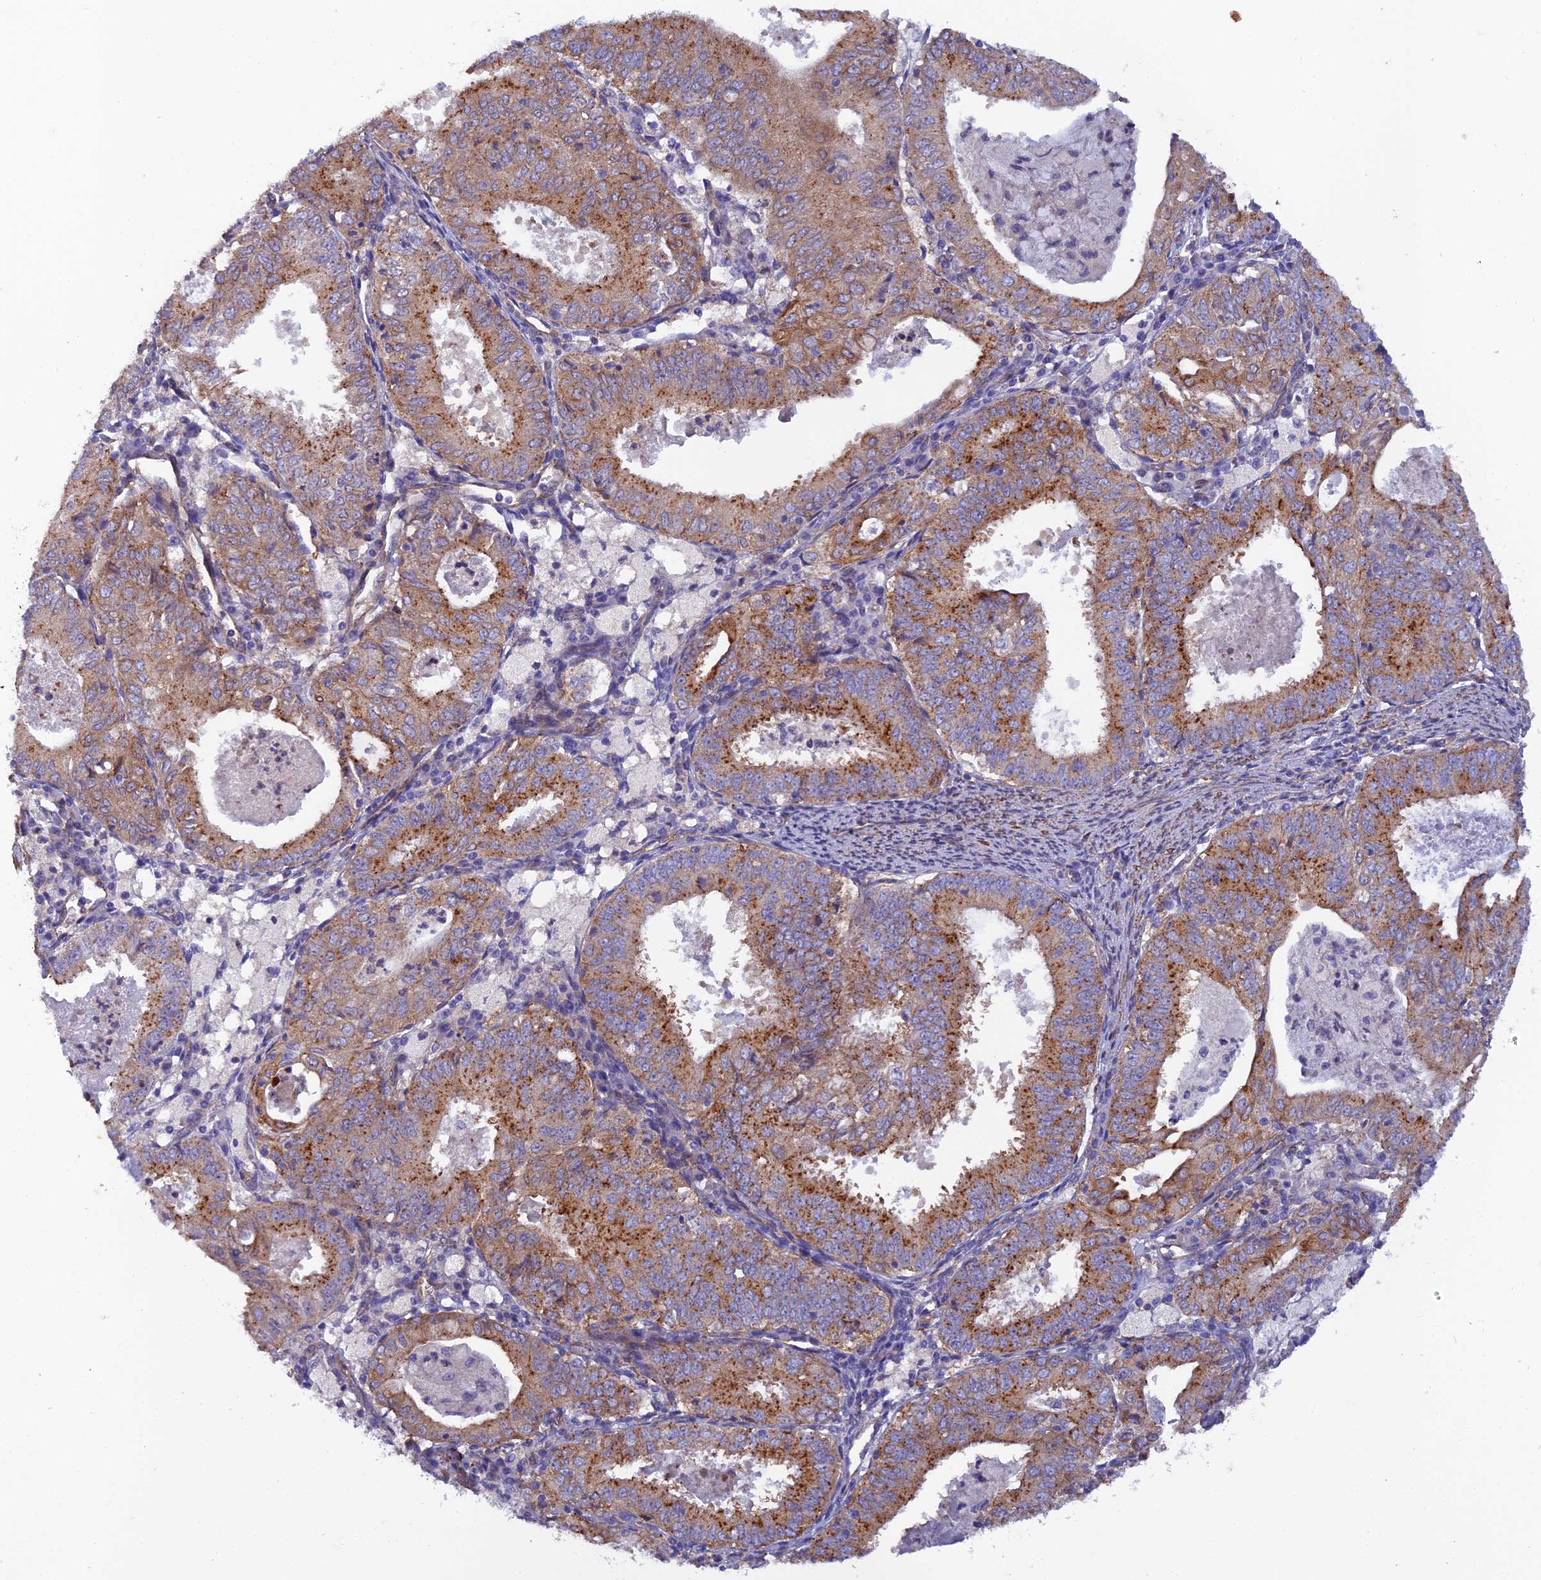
{"staining": {"intensity": "moderate", "quantity": ">75%", "location": "cytoplasmic/membranous"}, "tissue": "endometrial cancer", "cell_type": "Tumor cells", "image_type": "cancer", "snomed": [{"axis": "morphology", "description": "Adenocarcinoma, NOS"}, {"axis": "topography", "description": "Endometrium"}], "caption": "Human endometrial cancer (adenocarcinoma) stained for a protein (brown) exhibits moderate cytoplasmic/membranous positive positivity in approximately >75% of tumor cells.", "gene": "RALGAPA2", "patient": {"sex": "female", "age": 57}}